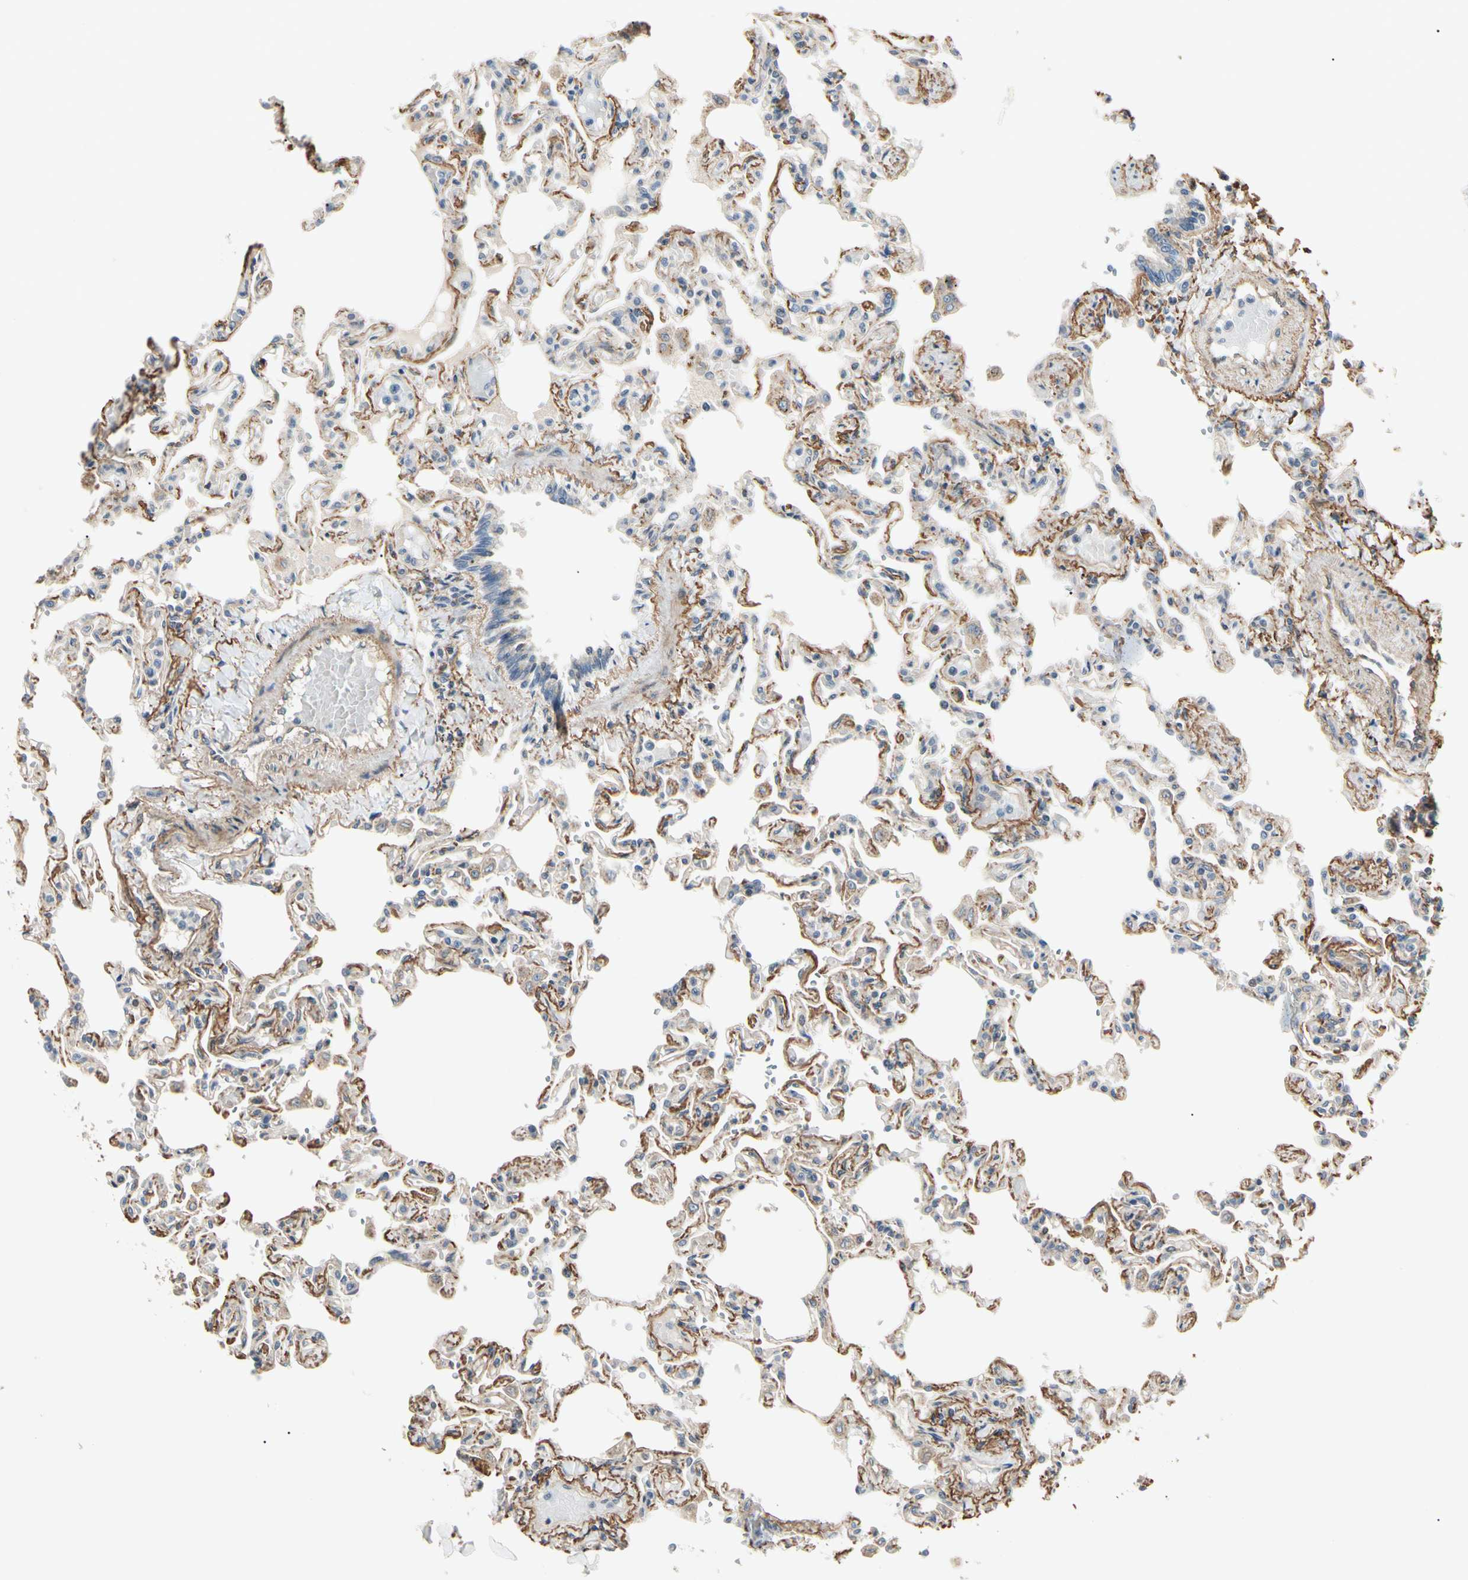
{"staining": {"intensity": "moderate", "quantity": ">75%", "location": "cytoplasmic/membranous"}, "tissue": "lung", "cell_type": "Alveolar cells", "image_type": "normal", "snomed": [{"axis": "morphology", "description": "Normal tissue, NOS"}, {"axis": "topography", "description": "Lung"}], "caption": "Immunohistochemistry of benign lung demonstrates medium levels of moderate cytoplasmic/membranous positivity in about >75% of alveolar cells. (Stains: DAB in brown, nuclei in blue, Microscopy: brightfield microscopy at high magnification).", "gene": "F2R", "patient": {"sex": "male", "age": 21}}